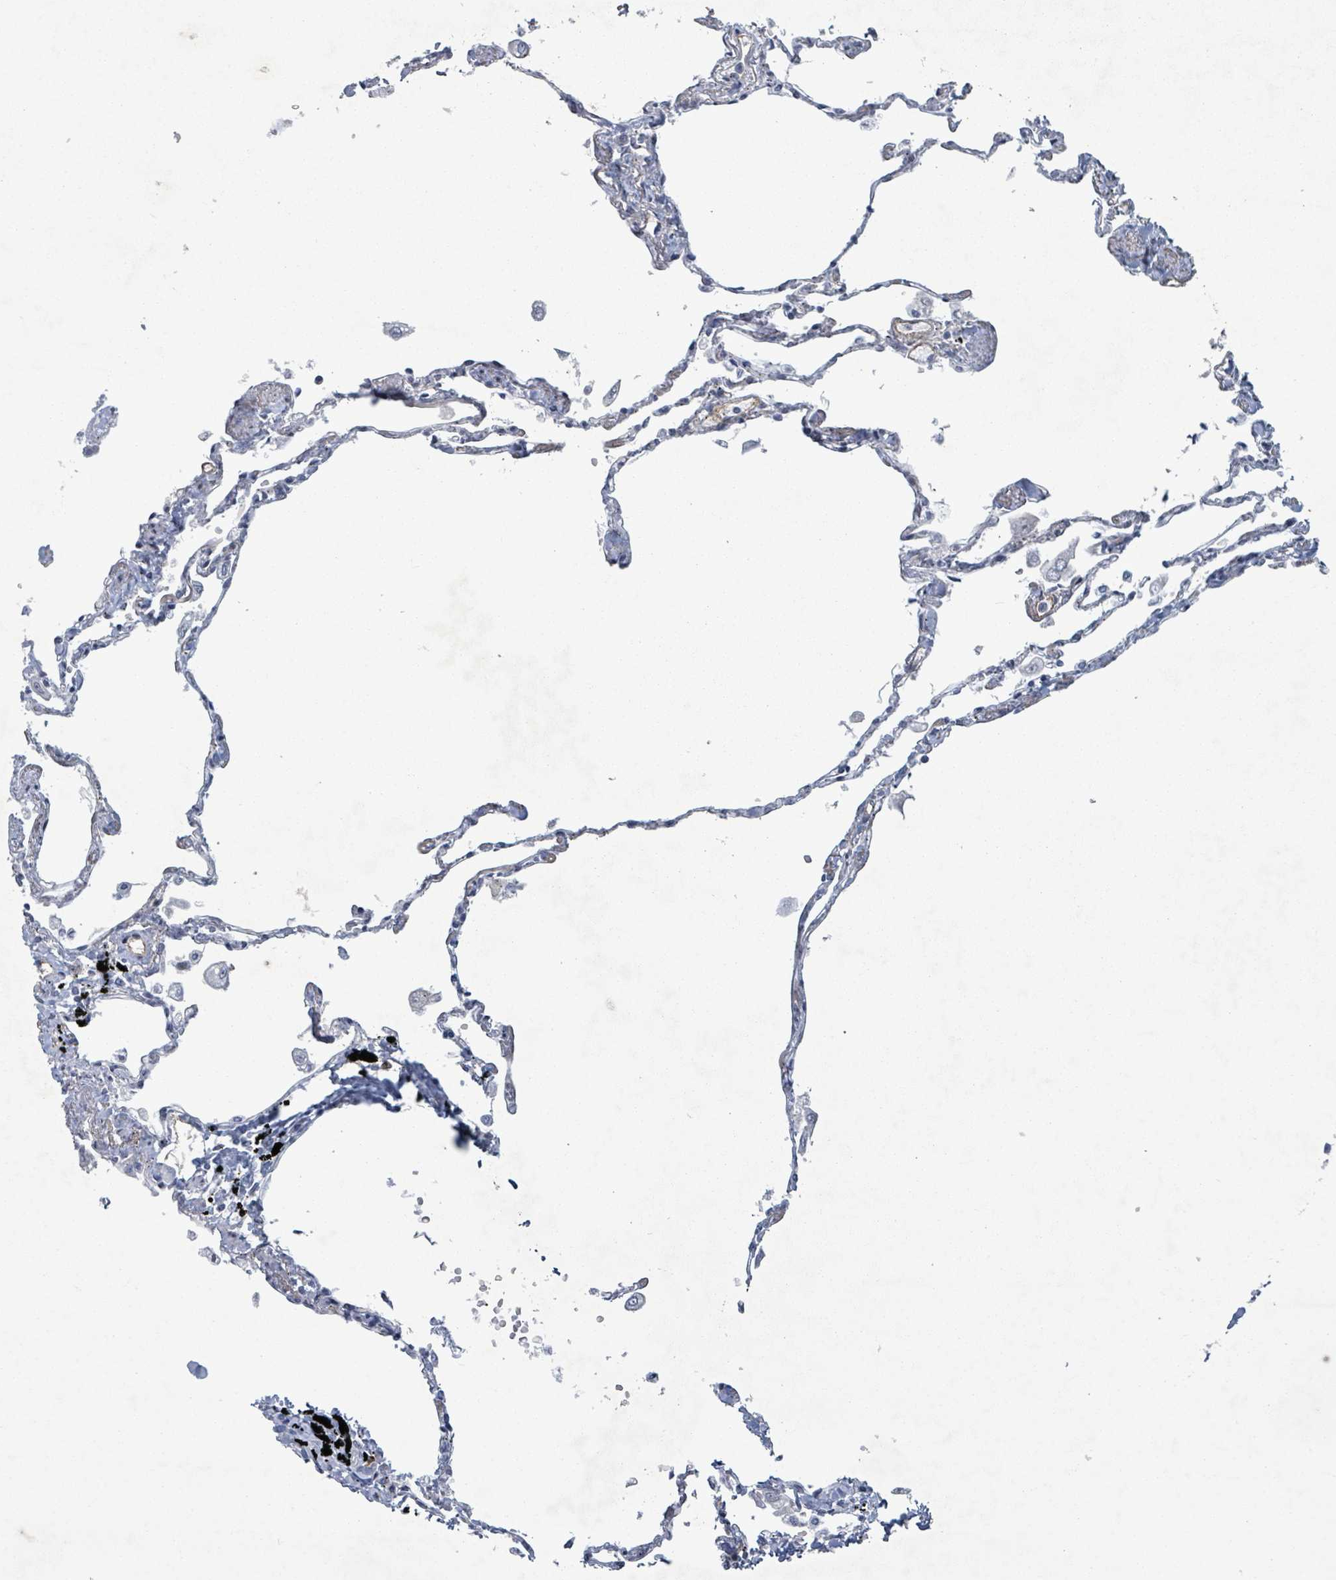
{"staining": {"intensity": "negative", "quantity": "none", "location": "none"}, "tissue": "lung", "cell_type": "Alveolar cells", "image_type": "normal", "snomed": [{"axis": "morphology", "description": "Normal tissue, NOS"}, {"axis": "topography", "description": "Lung"}], "caption": "The photomicrograph demonstrates no staining of alveolar cells in unremarkable lung.", "gene": "TUSC1", "patient": {"sex": "female", "age": 67}}